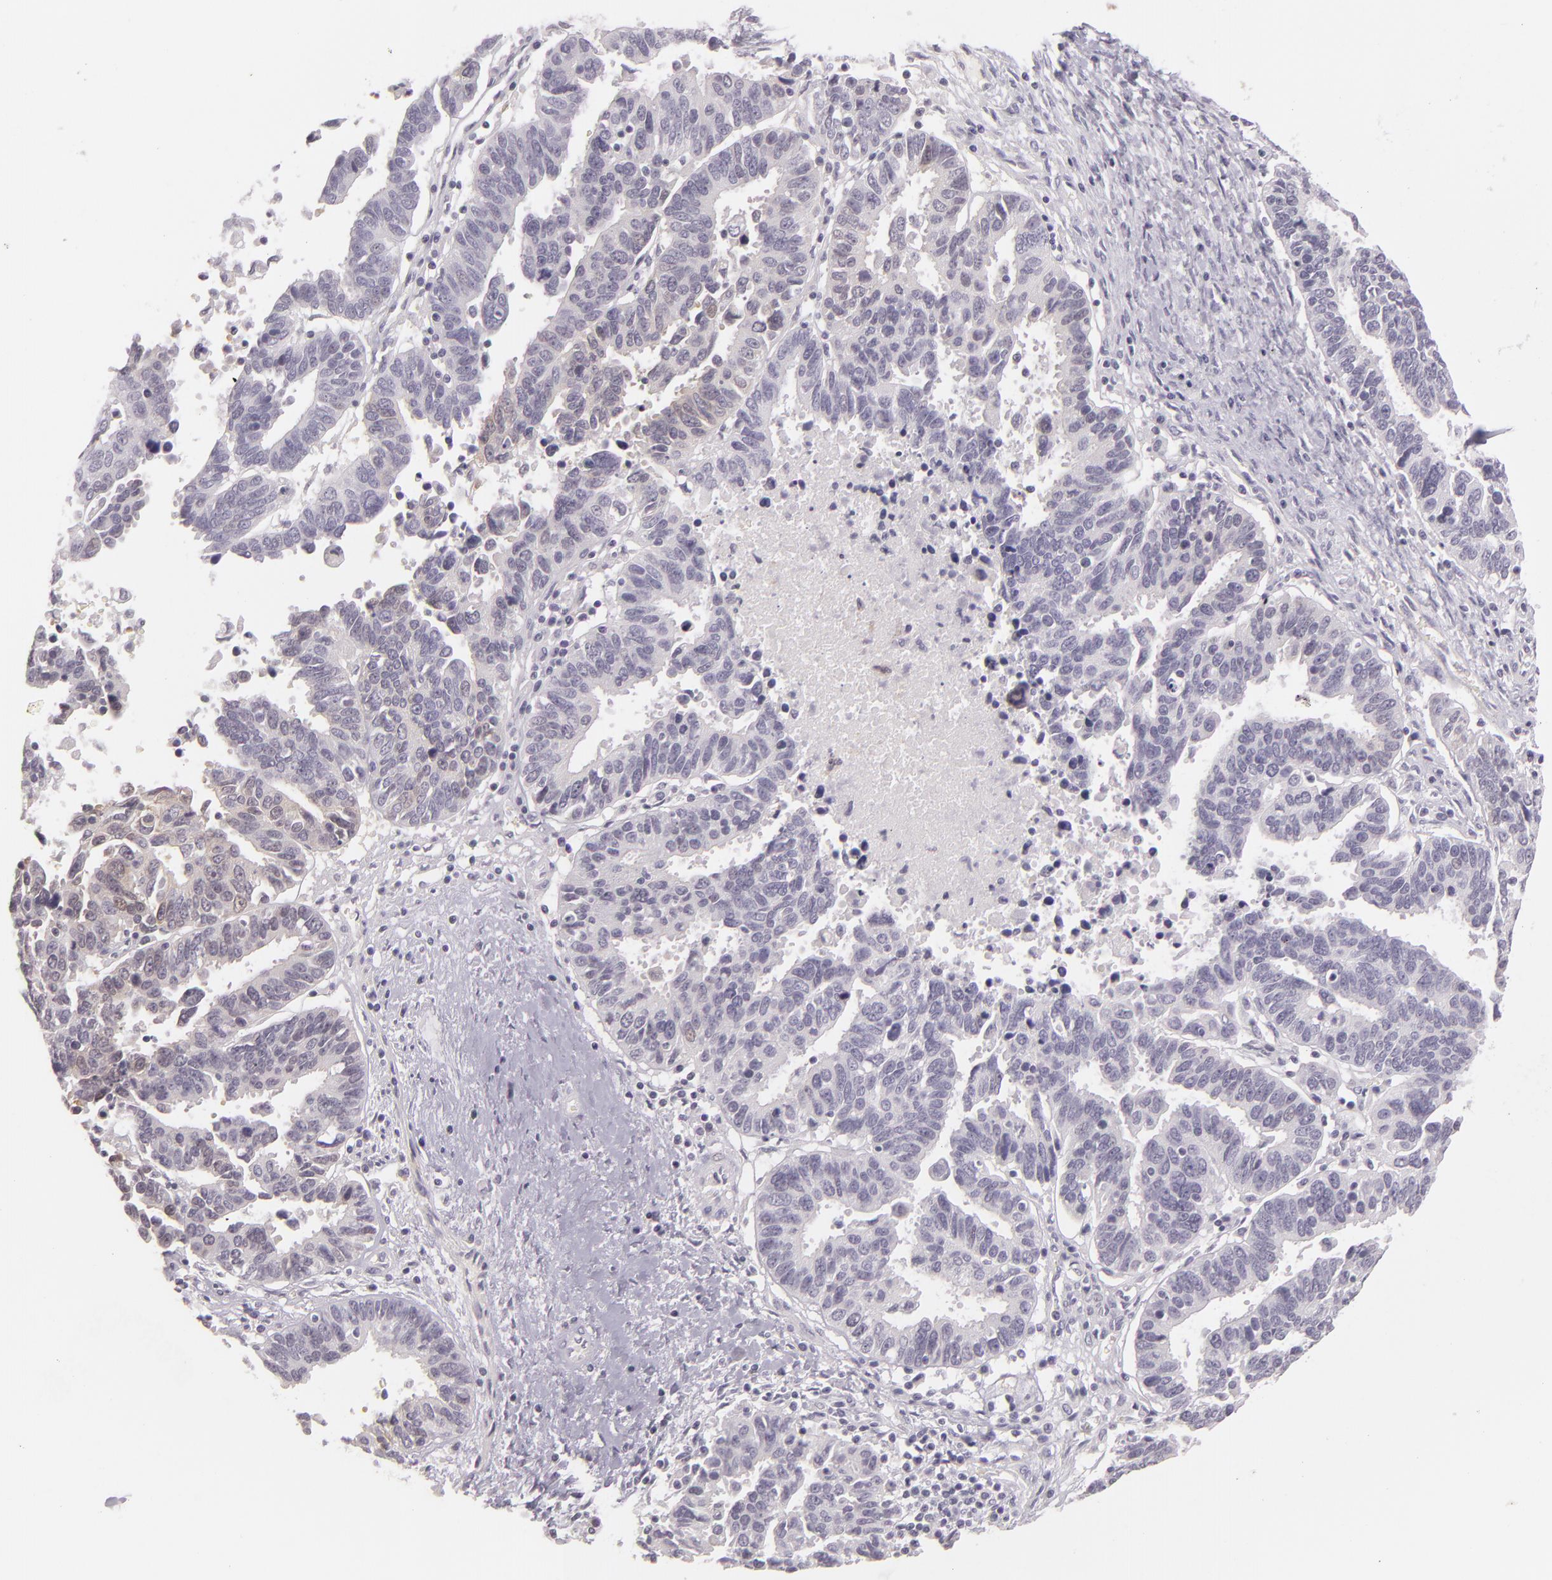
{"staining": {"intensity": "weak", "quantity": "<25%", "location": "cytoplasmic/membranous,nuclear"}, "tissue": "ovarian cancer", "cell_type": "Tumor cells", "image_type": "cancer", "snomed": [{"axis": "morphology", "description": "Carcinoma, endometroid"}, {"axis": "morphology", "description": "Cystadenocarcinoma, serous, NOS"}, {"axis": "topography", "description": "Ovary"}], "caption": "Image shows no significant protein positivity in tumor cells of ovarian cancer.", "gene": "CBS", "patient": {"sex": "female", "age": 45}}